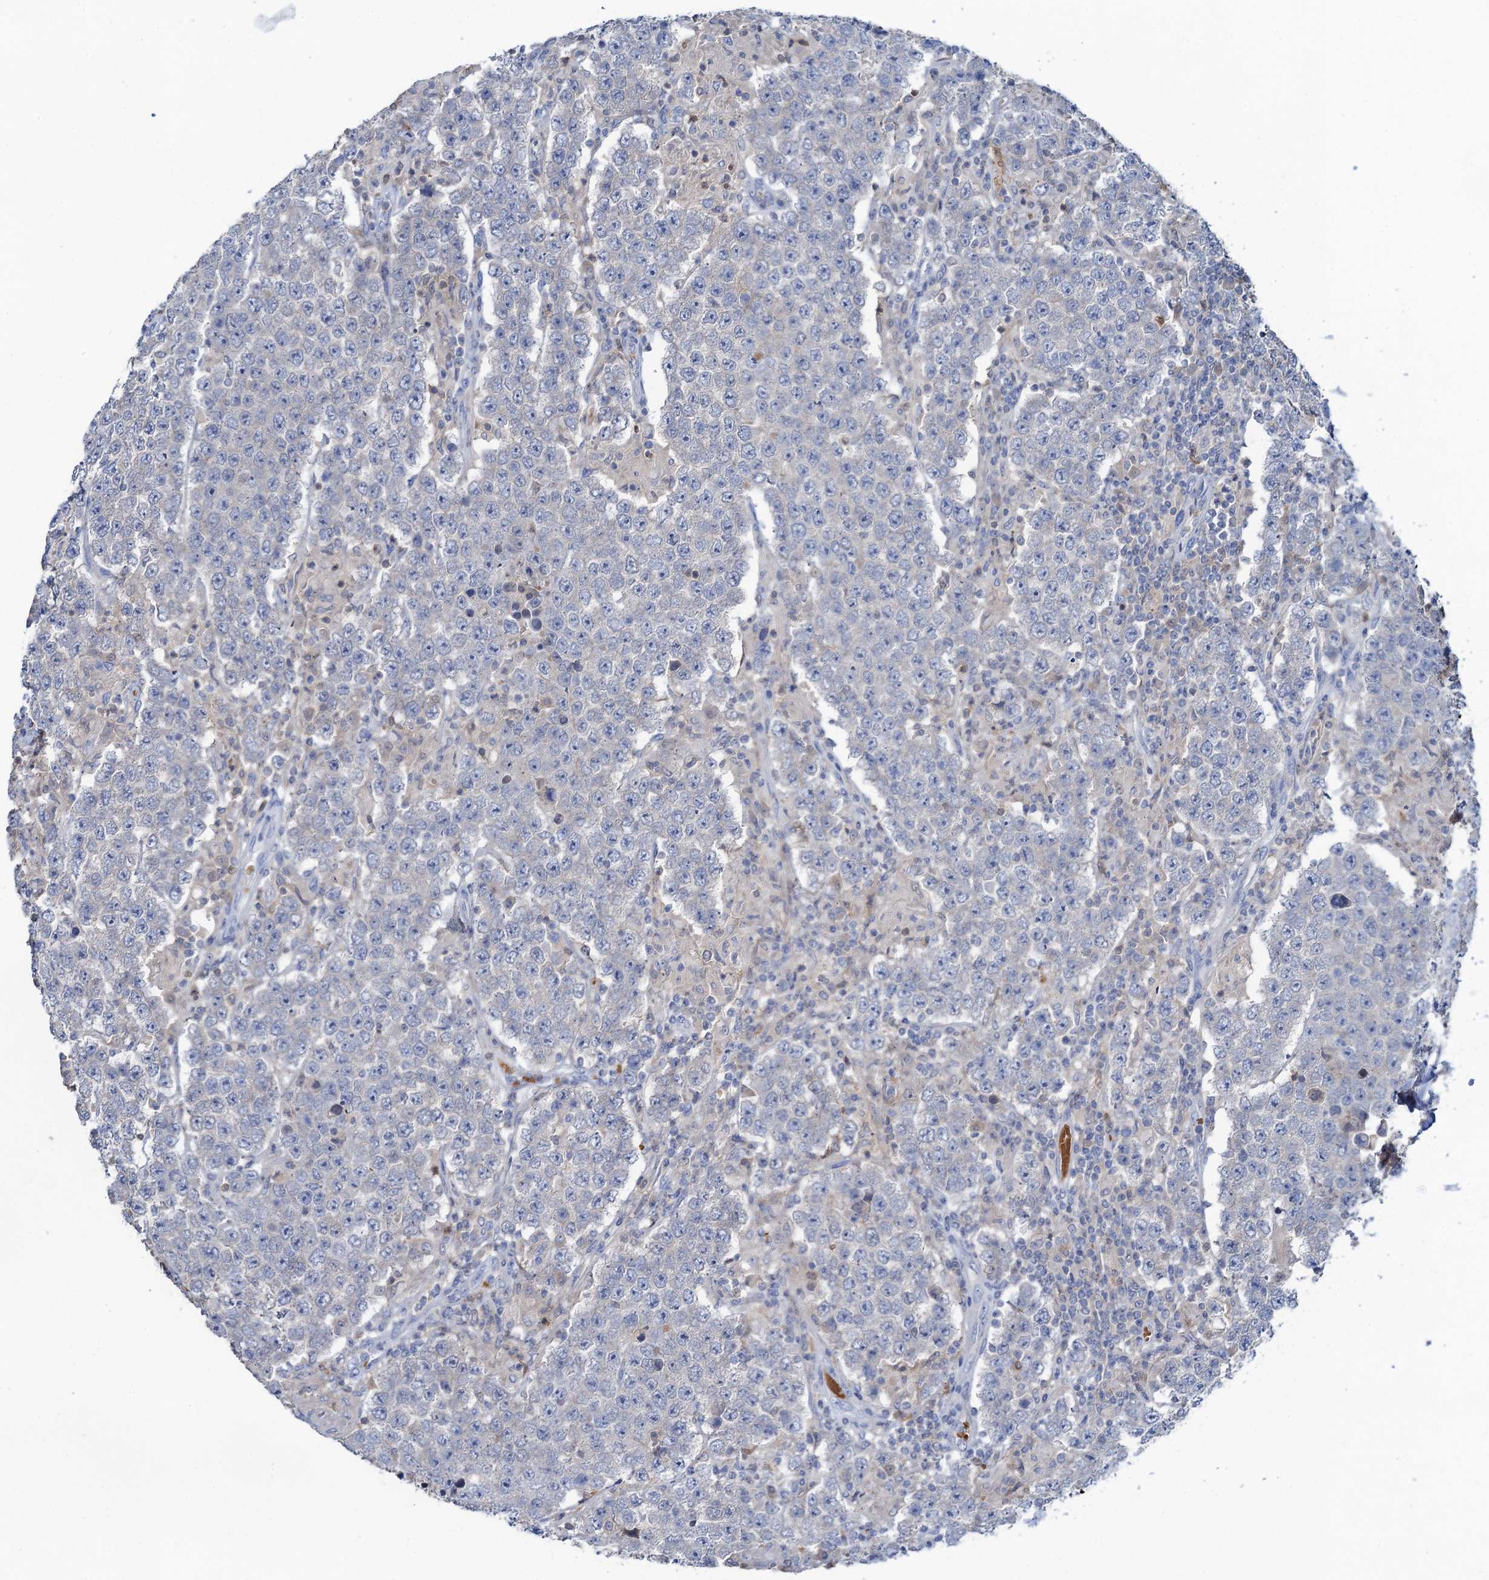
{"staining": {"intensity": "negative", "quantity": "none", "location": "none"}, "tissue": "testis cancer", "cell_type": "Tumor cells", "image_type": "cancer", "snomed": [{"axis": "morphology", "description": "Normal tissue, NOS"}, {"axis": "morphology", "description": "Urothelial carcinoma, High grade"}, {"axis": "morphology", "description": "Seminoma, NOS"}, {"axis": "morphology", "description": "Carcinoma, Embryonal, NOS"}, {"axis": "topography", "description": "Urinary bladder"}, {"axis": "topography", "description": "Testis"}], "caption": "Tumor cells are negative for brown protein staining in testis cancer (urothelial carcinoma (high-grade)). (Immunohistochemistry, brightfield microscopy, high magnification).", "gene": "FAH", "patient": {"sex": "male", "age": 41}}